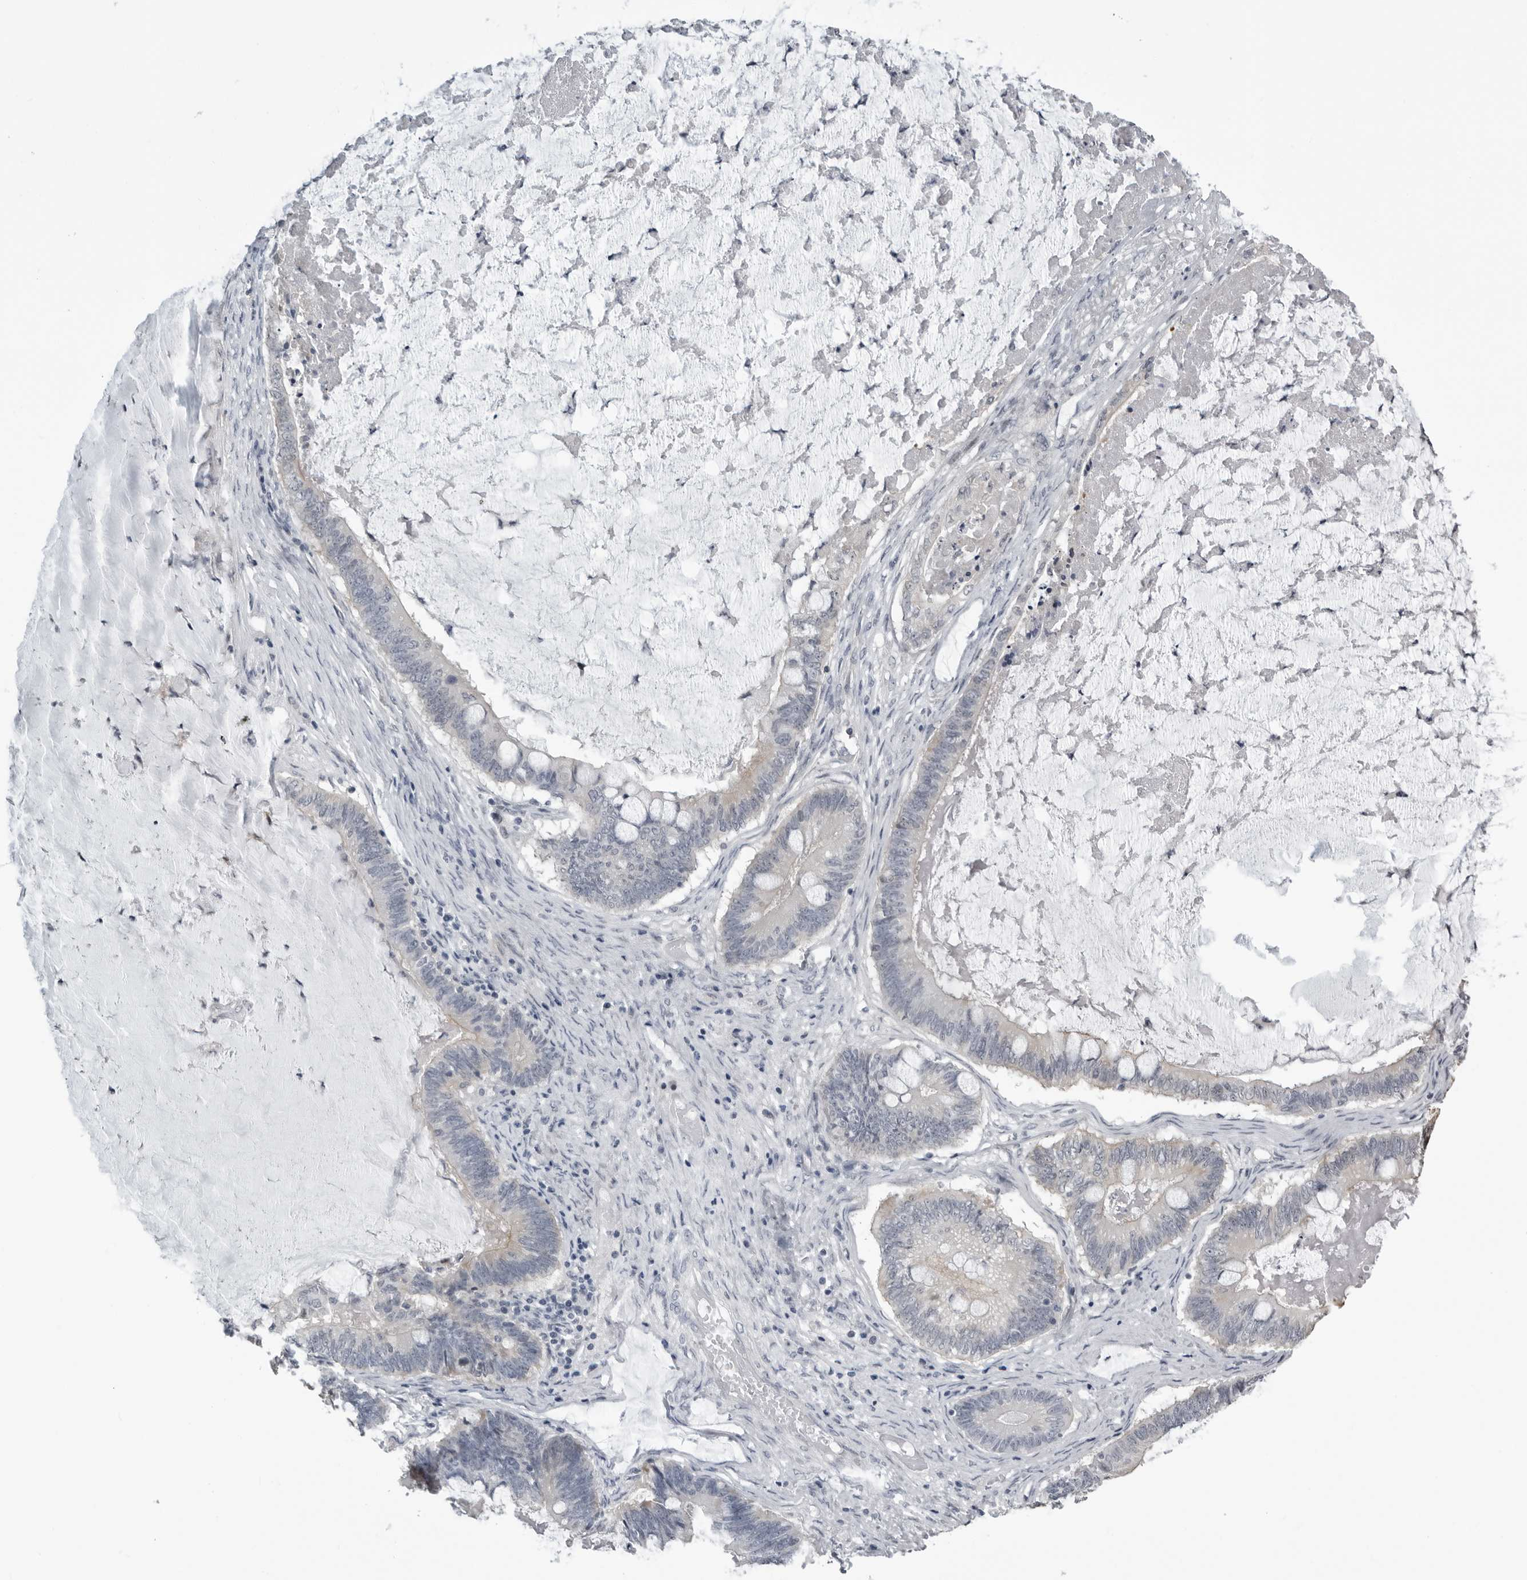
{"staining": {"intensity": "negative", "quantity": "none", "location": "none"}, "tissue": "ovarian cancer", "cell_type": "Tumor cells", "image_type": "cancer", "snomed": [{"axis": "morphology", "description": "Cystadenocarcinoma, mucinous, NOS"}, {"axis": "topography", "description": "Ovary"}], "caption": "Immunohistochemistry histopathology image of neoplastic tissue: human ovarian mucinous cystadenocarcinoma stained with DAB (3,3'-diaminobenzidine) shows no significant protein staining in tumor cells.", "gene": "PRRX2", "patient": {"sex": "female", "age": 61}}